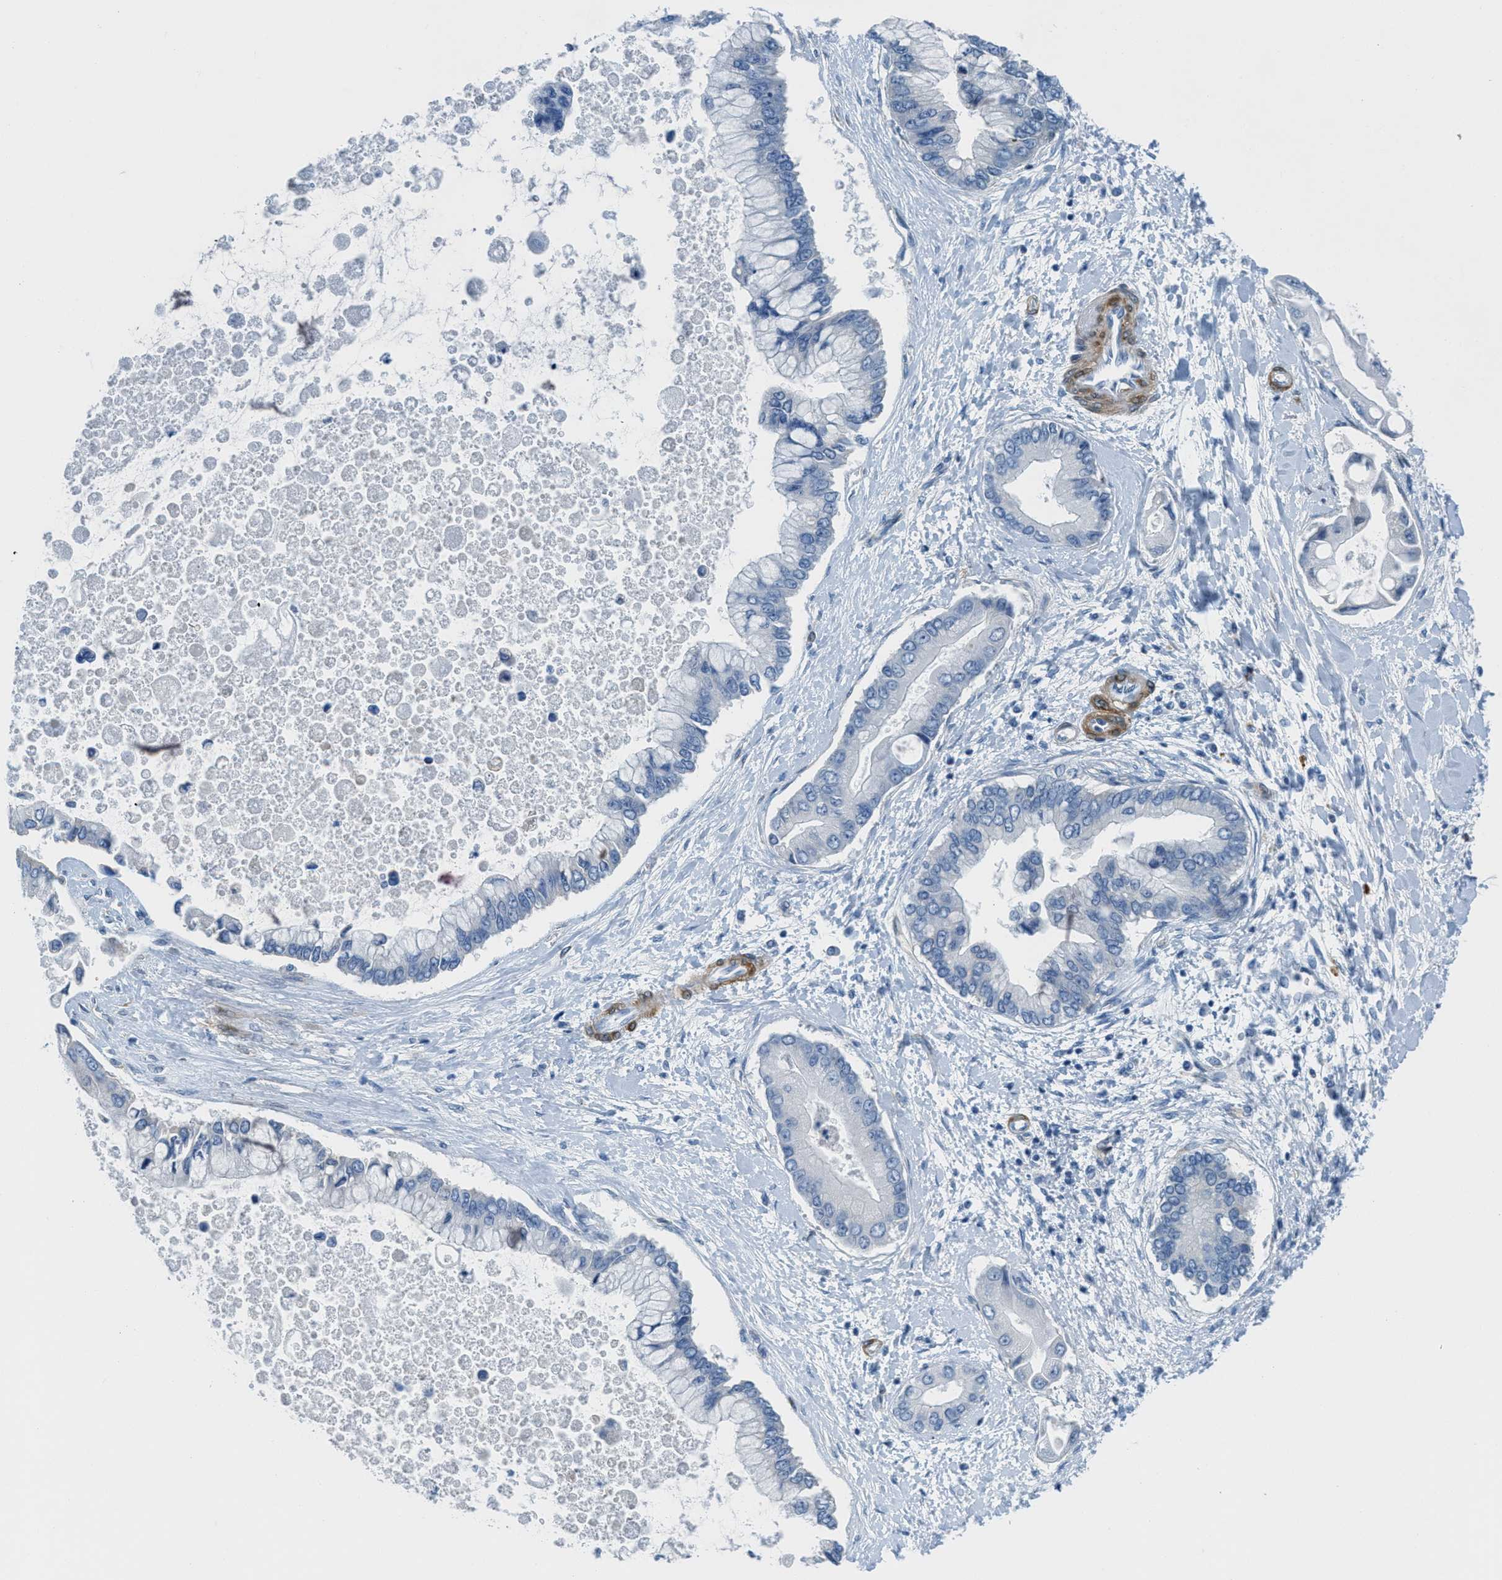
{"staining": {"intensity": "negative", "quantity": "none", "location": "none"}, "tissue": "liver cancer", "cell_type": "Tumor cells", "image_type": "cancer", "snomed": [{"axis": "morphology", "description": "Cholangiocarcinoma"}, {"axis": "topography", "description": "Liver"}], "caption": "Tumor cells show no significant protein staining in liver cancer (cholangiocarcinoma).", "gene": "MAPRE2", "patient": {"sex": "male", "age": 50}}